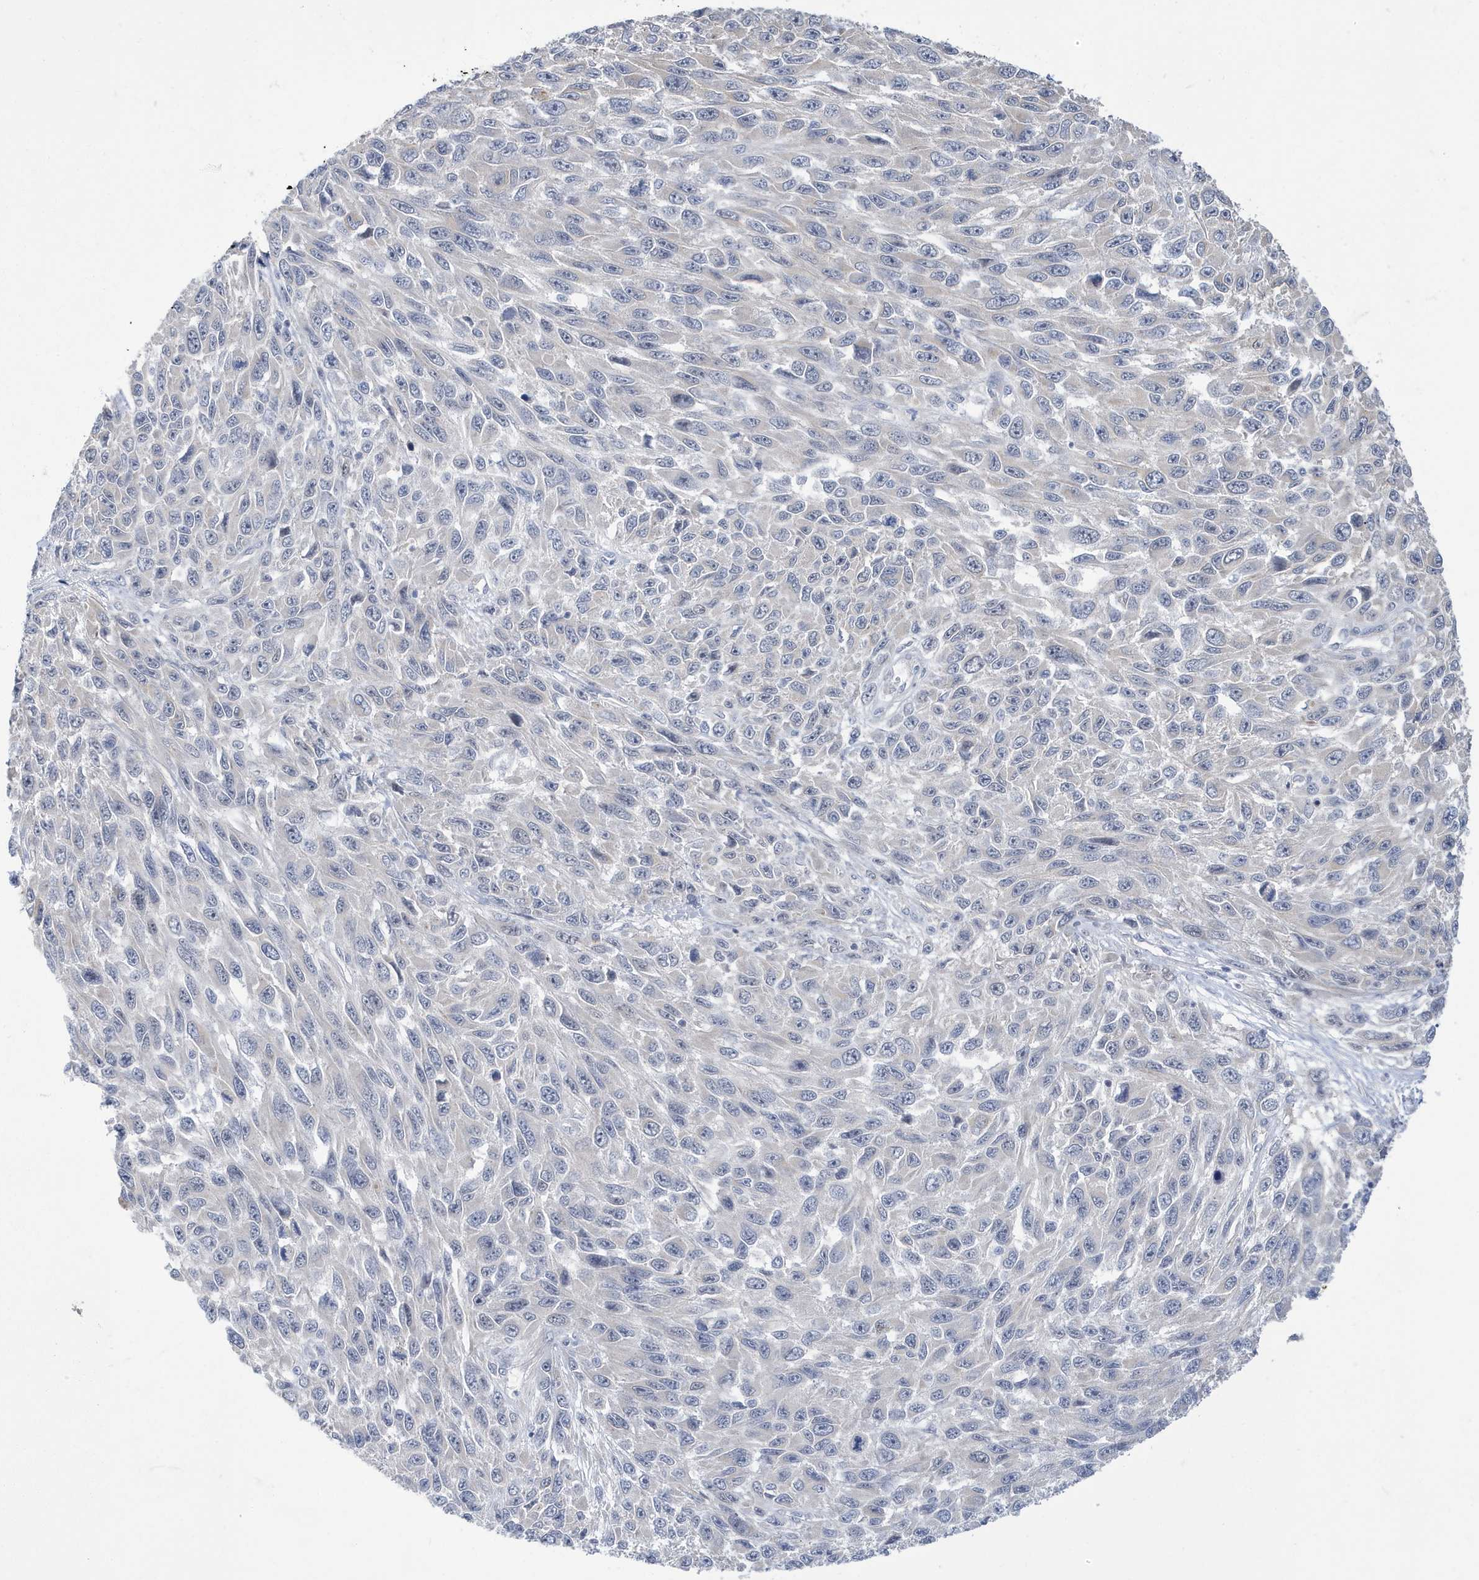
{"staining": {"intensity": "negative", "quantity": "none", "location": "none"}, "tissue": "melanoma", "cell_type": "Tumor cells", "image_type": "cancer", "snomed": [{"axis": "morphology", "description": "Malignant melanoma, NOS"}, {"axis": "topography", "description": "Skin"}], "caption": "This is a image of immunohistochemistry staining of malignant melanoma, which shows no positivity in tumor cells.", "gene": "ZNF654", "patient": {"sex": "female", "age": 96}}